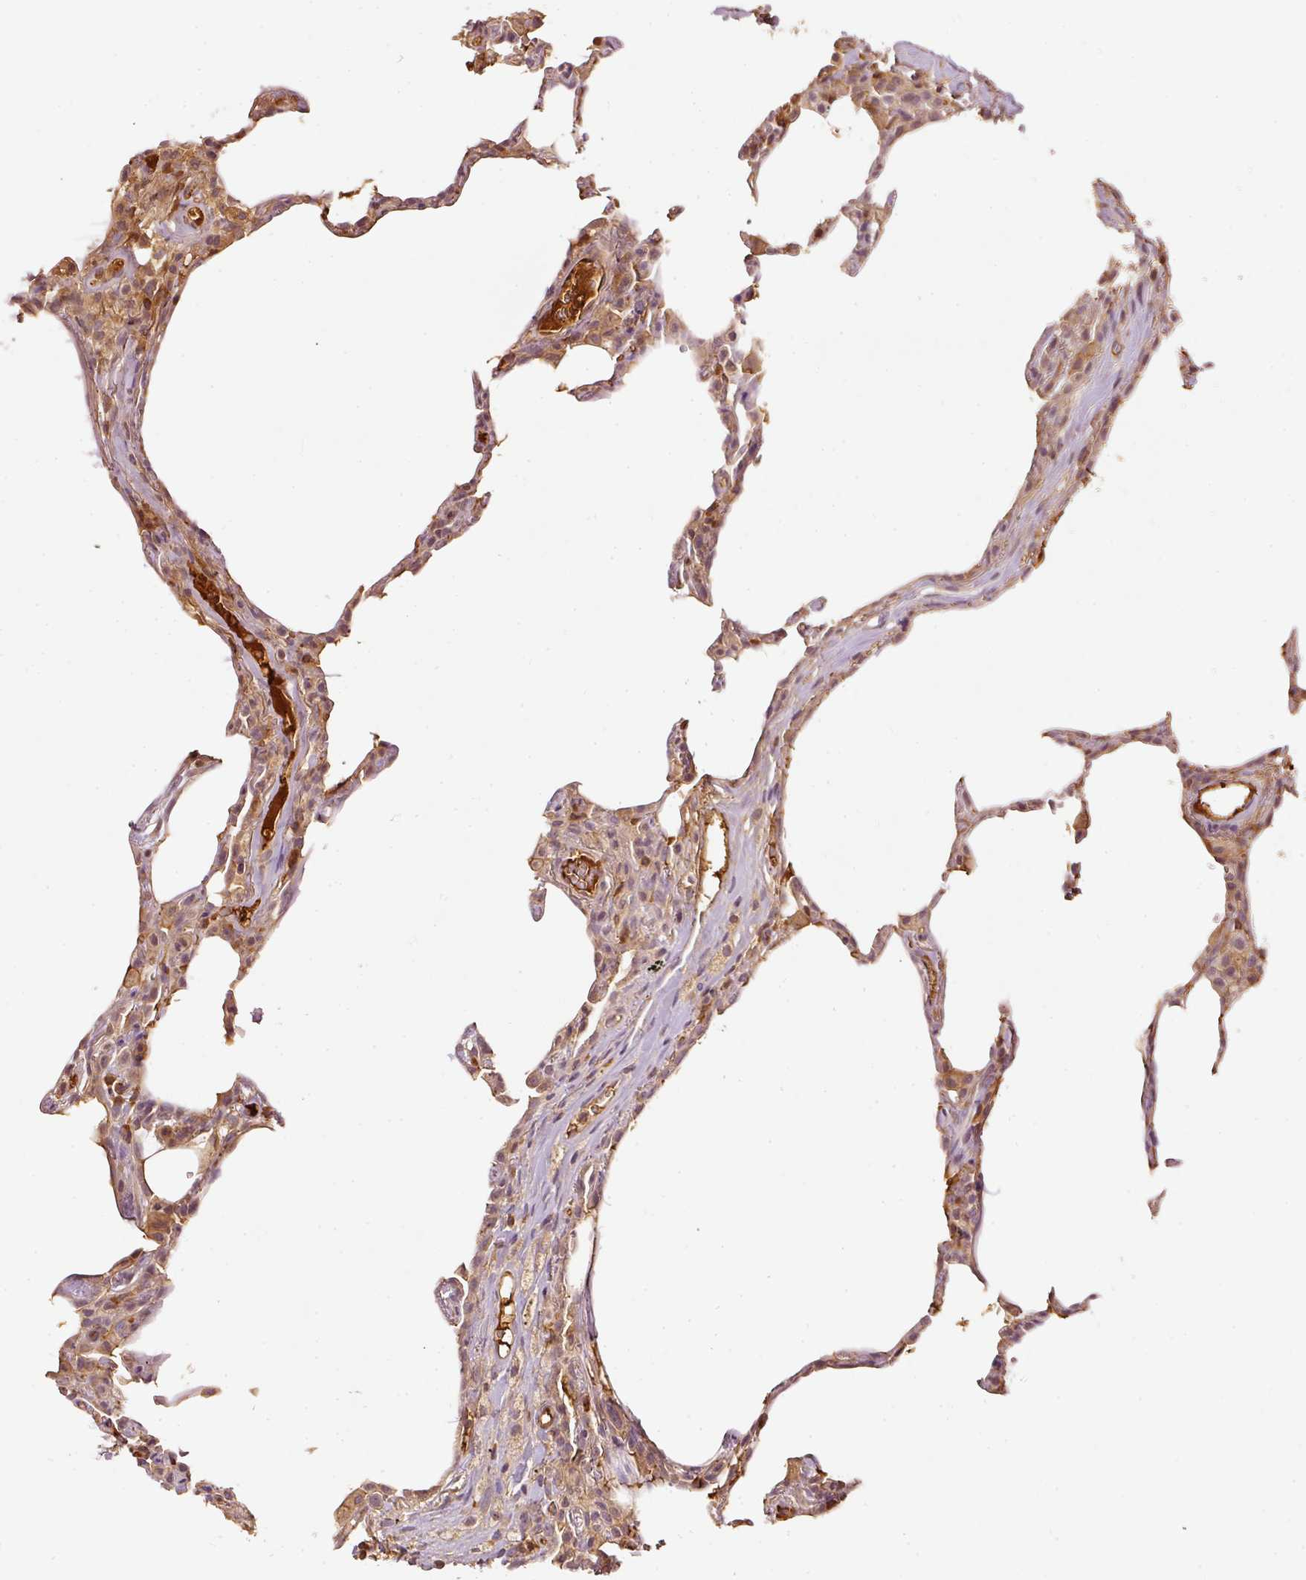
{"staining": {"intensity": "moderate", "quantity": "<25%", "location": "cytoplasmic/membranous"}, "tissue": "lung", "cell_type": "Alveolar cells", "image_type": "normal", "snomed": [{"axis": "morphology", "description": "Normal tissue, NOS"}, {"axis": "topography", "description": "Lung"}], "caption": "Immunohistochemistry (IHC) of normal human lung exhibits low levels of moderate cytoplasmic/membranous staining in about <25% of alveolar cells. (Brightfield microscopy of DAB IHC at high magnification).", "gene": "EVL", "patient": {"sex": "female", "age": 57}}